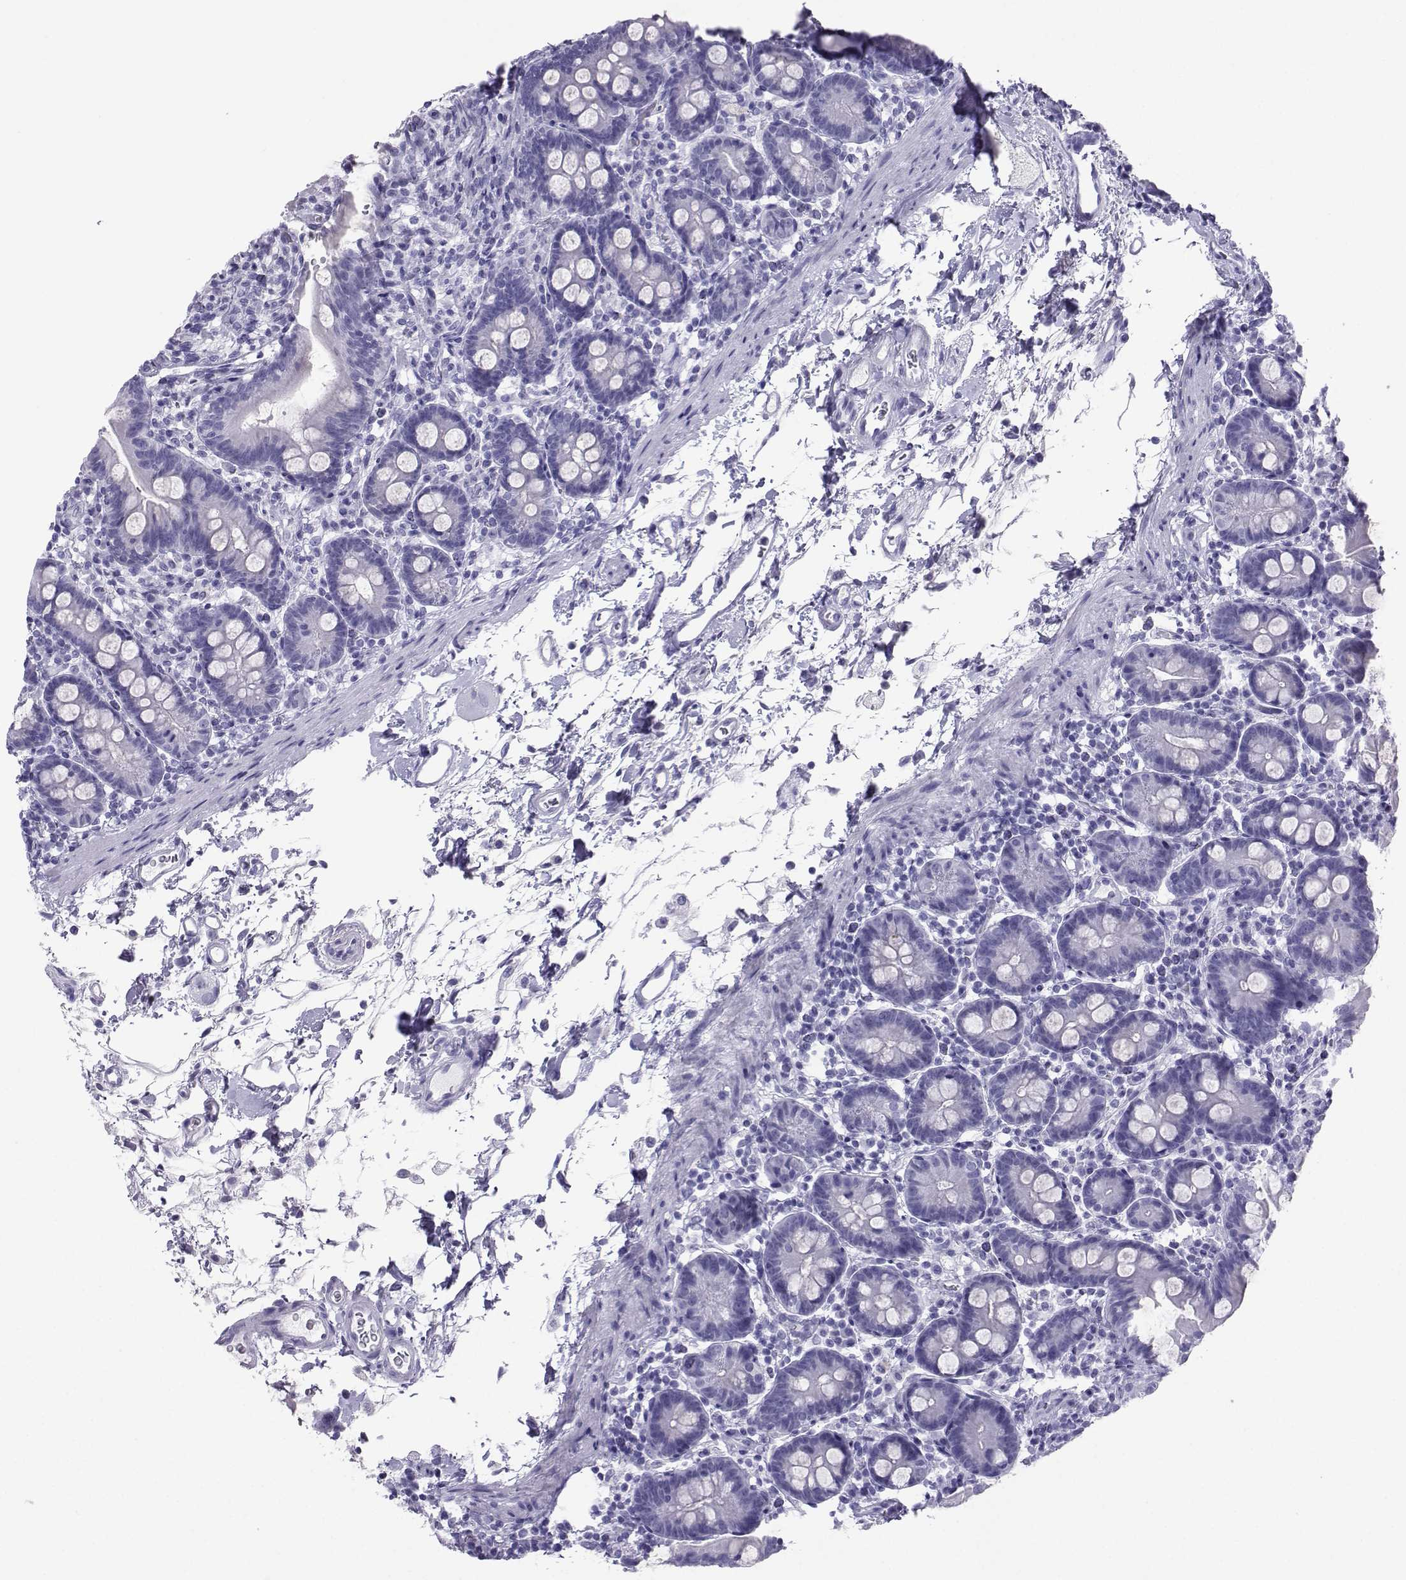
{"staining": {"intensity": "negative", "quantity": "none", "location": "none"}, "tissue": "small intestine", "cell_type": "Glandular cells", "image_type": "normal", "snomed": [{"axis": "morphology", "description": "Normal tissue, NOS"}, {"axis": "topography", "description": "Small intestine"}], "caption": "This is an immunohistochemistry image of normal small intestine. There is no expression in glandular cells.", "gene": "LORICRIN", "patient": {"sex": "female", "age": 44}}